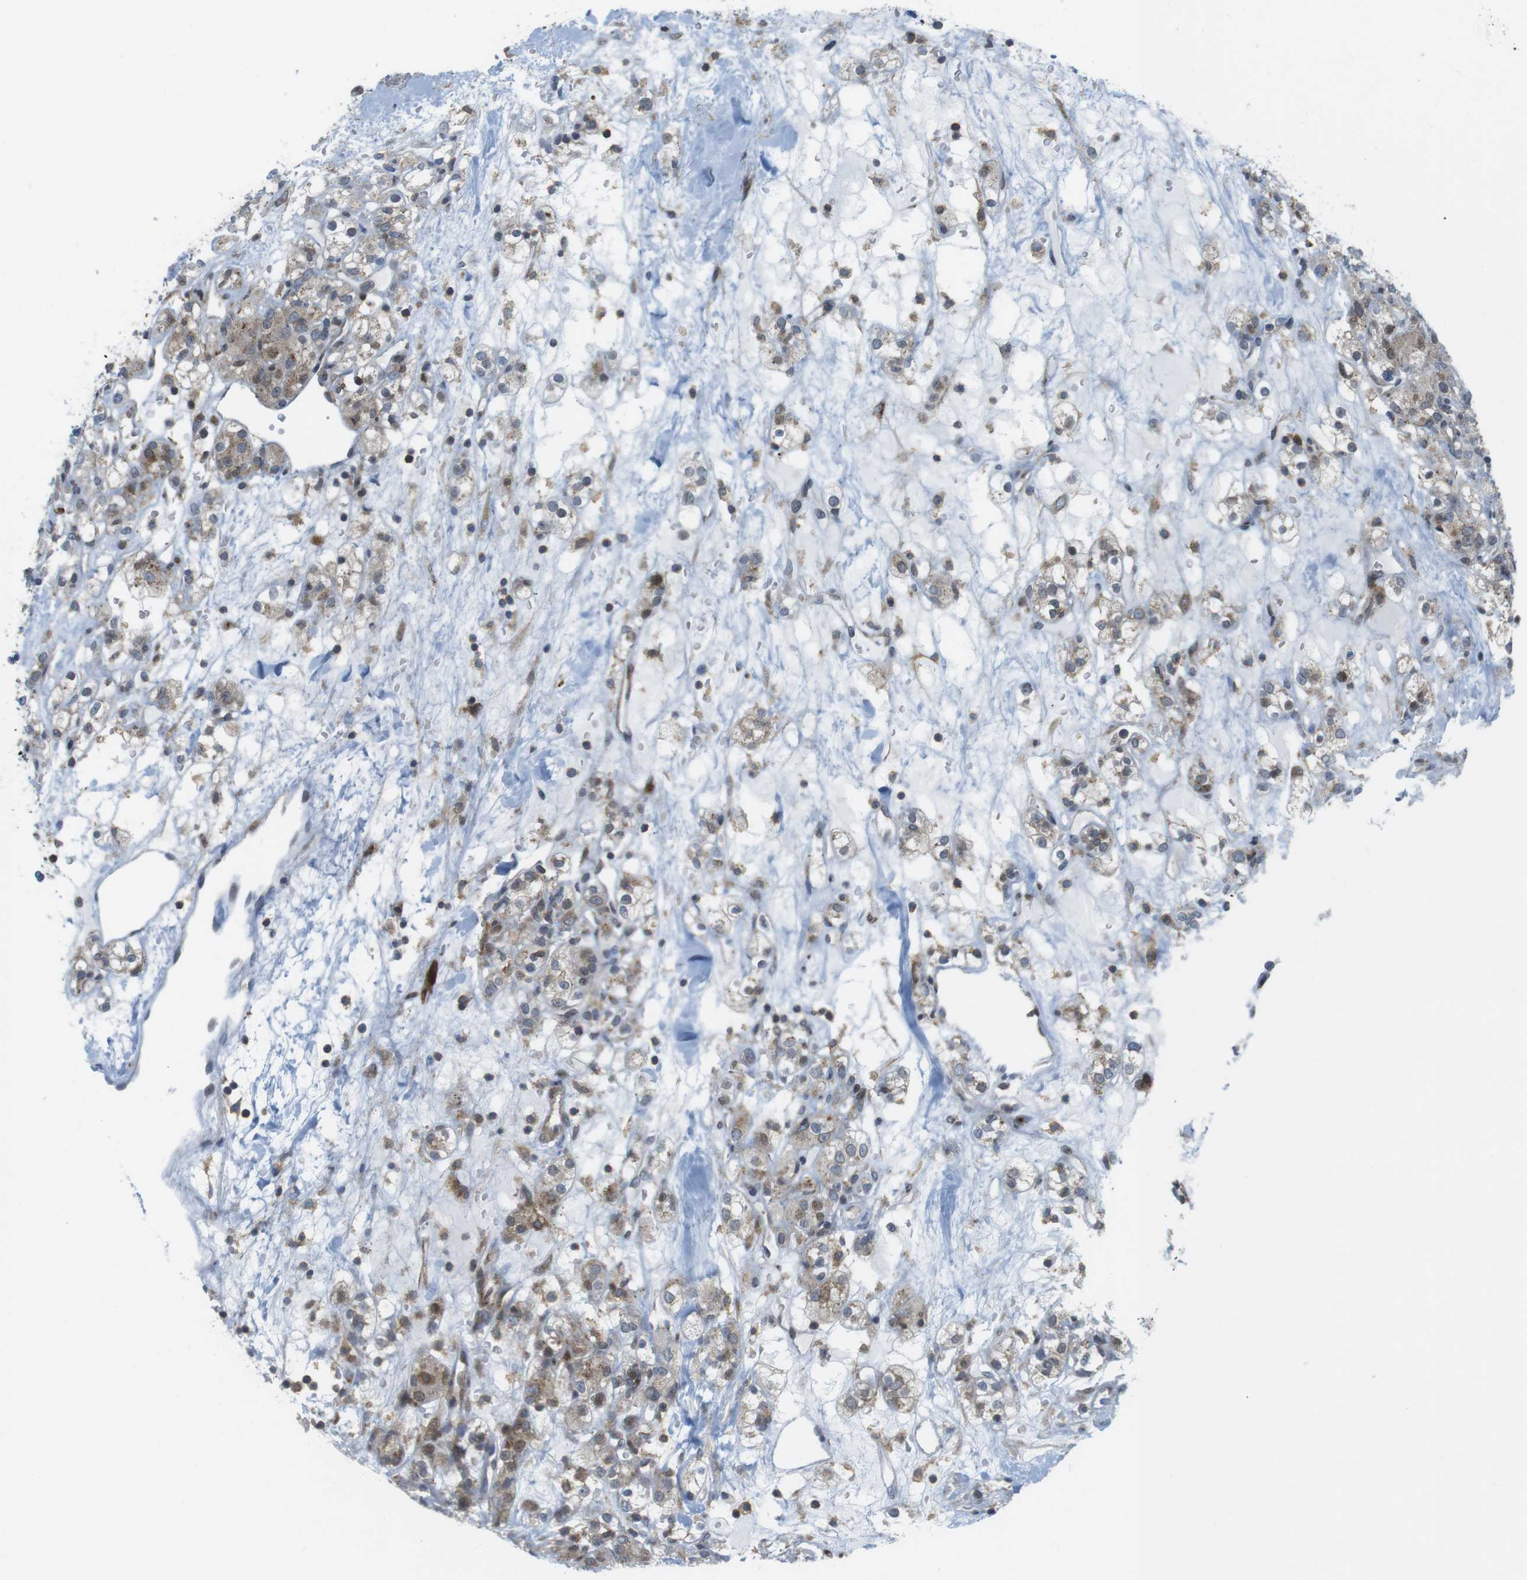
{"staining": {"intensity": "moderate", "quantity": "25%-75%", "location": "cytoplasmic/membranous"}, "tissue": "renal cancer", "cell_type": "Tumor cells", "image_type": "cancer", "snomed": [{"axis": "morphology", "description": "Normal tissue, NOS"}, {"axis": "morphology", "description": "Adenocarcinoma, NOS"}, {"axis": "topography", "description": "Kidney"}], "caption": "Tumor cells reveal medium levels of moderate cytoplasmic/membranous staining in about 25%-75% of cells in renal adenocarcinoma. (DAB (3,3'-diaminobenzidine) IHC, brown staining for protein, blue staining for nuclei).", "gene": "CUL7", "patient": {"sex": "male", "age": 61}}